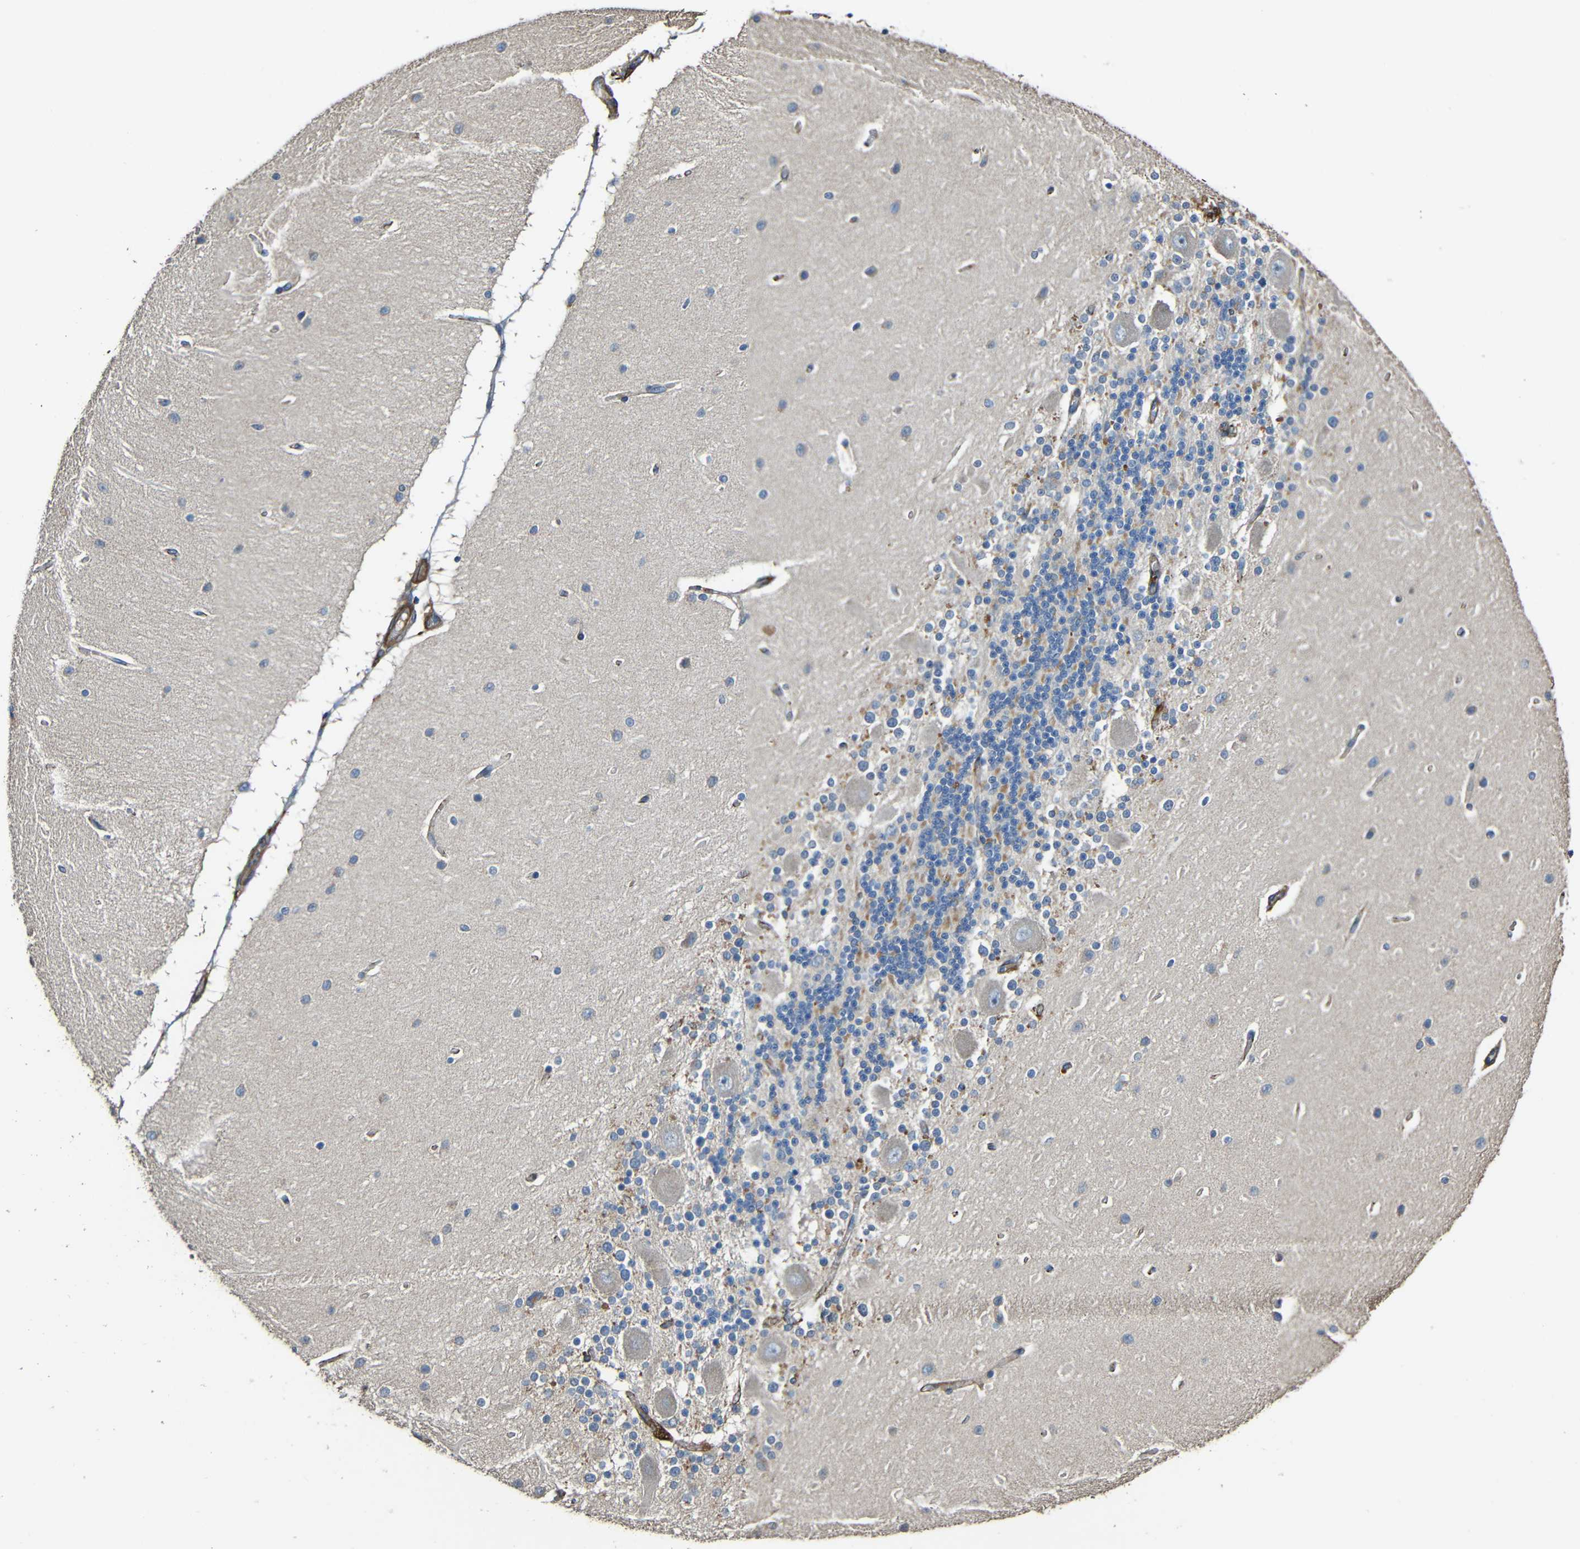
{"staining": {"intensity": "moderate", "quantity": "25%-75%", "location": "cytoplasmic/membranous"}, "tissue": "cerebellum", "cell_type": "Cells in granular layer", "image_type": "normal", "snomed": [{"axis": "morphology", "description": "Normal tissue, NOS"}, {"axis": "topography", "description": "Cerebellum"}], "caption": "Cells in granular layer reveal medium levels of moderate cytoplasmic/membranous staining in about 25%-75% of cells in unremarkable cerebellum. The staining was performed using DAB, with brown indicating positive protein expression. Nuclei are stained blue with hematoxylin.", "gene": "RHOT2", "patient": {"sex": "female", "age": 54}}